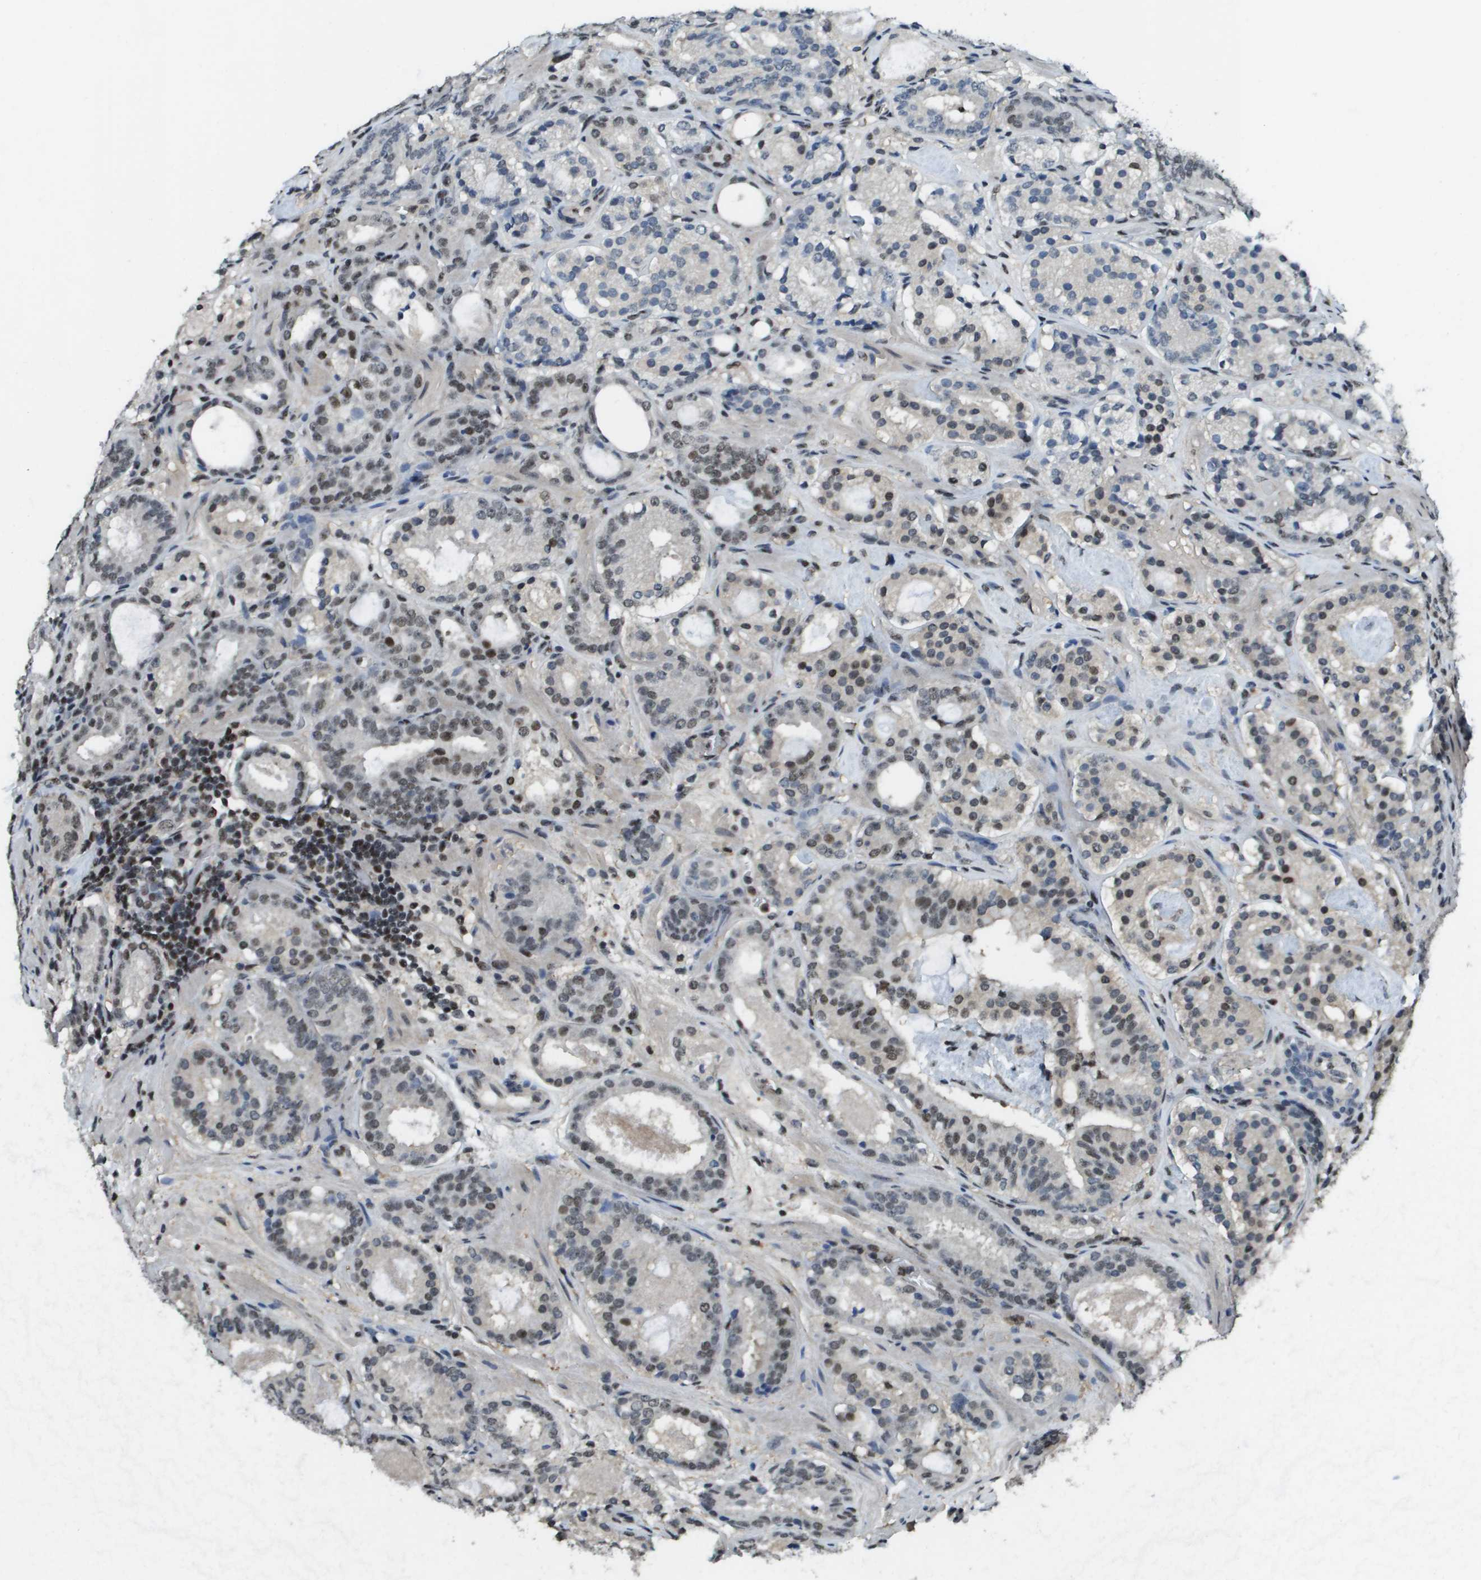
{"staining": {"intensity": "moderate", "quantity": "25%-75%", "location": "nuclear"}, "tissue": "prostate cancer", "cell_type": "Tumor cells", "image_type": "cancer", "snomed": [{"axis": "morphology", "description": "Adenocarcinoma, Low grade"}, {"axis": "topography", "description": "Prostate"}], "caption": "Immunohistochemical staining of human prostate low-grade adenocarcinoma demonstrates moderate nuclear protein staining in approximately 25%-75% of tumor cells.", "gene": "SP100", "patient": {"sex": "male", "age": 69}}